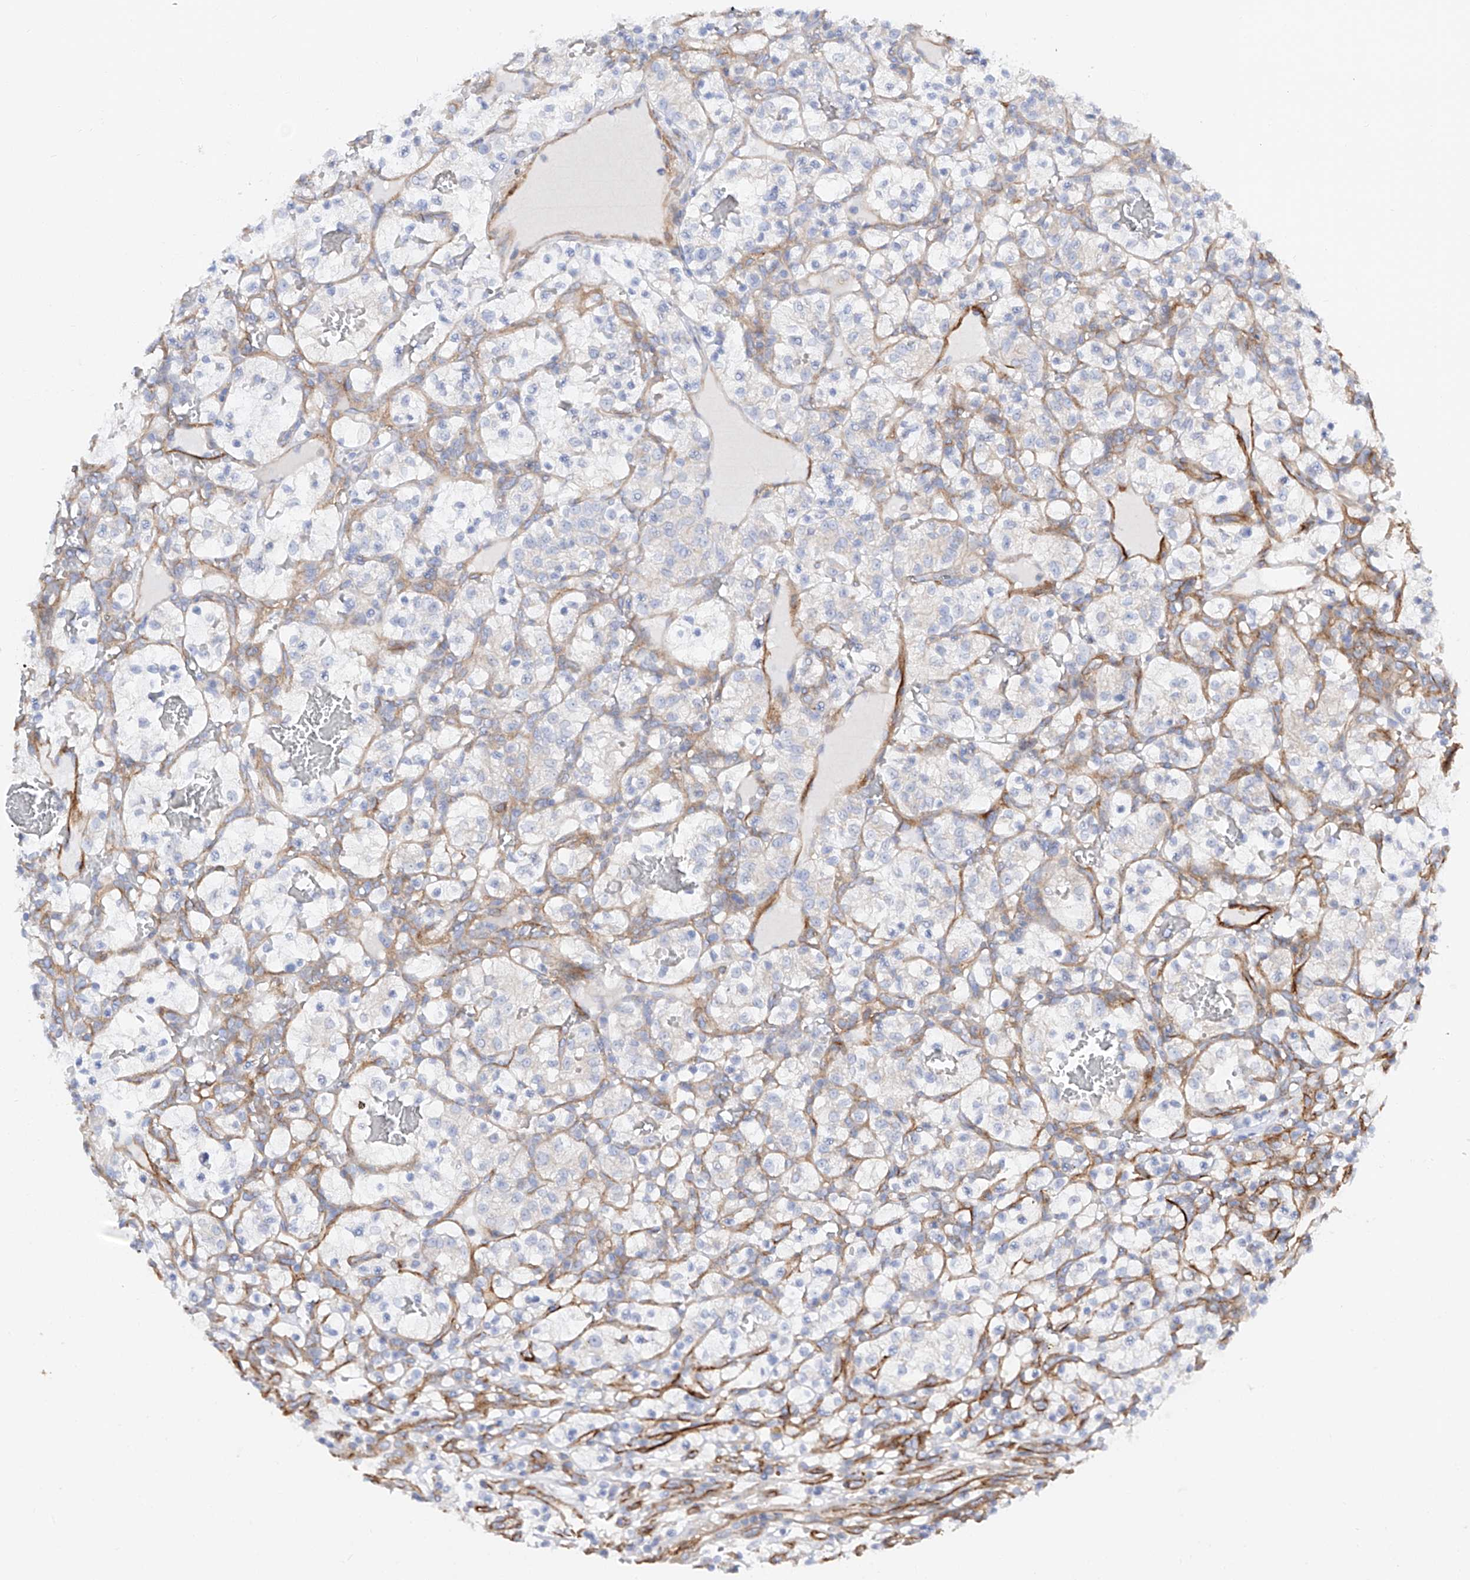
{"staining": {"intensity": "negative", "quantity": "none", "location": "none"}, "tissue": "renal cancer", "cell_type": "Tumor cells", "image_type": "cancer", "snomed": [{"axis": "morphology", "description": "Adenocarcinoma, NOS"}, {"axis": "topography", "description": "Kidney"}], "caption": "A photomicrograph of renal cancer stained for a protein shows no brown staining in tumor cells. Nuclei are stained in blue.", "gene": "LCA5", "patient": {"sex": "female", "age": 57}}